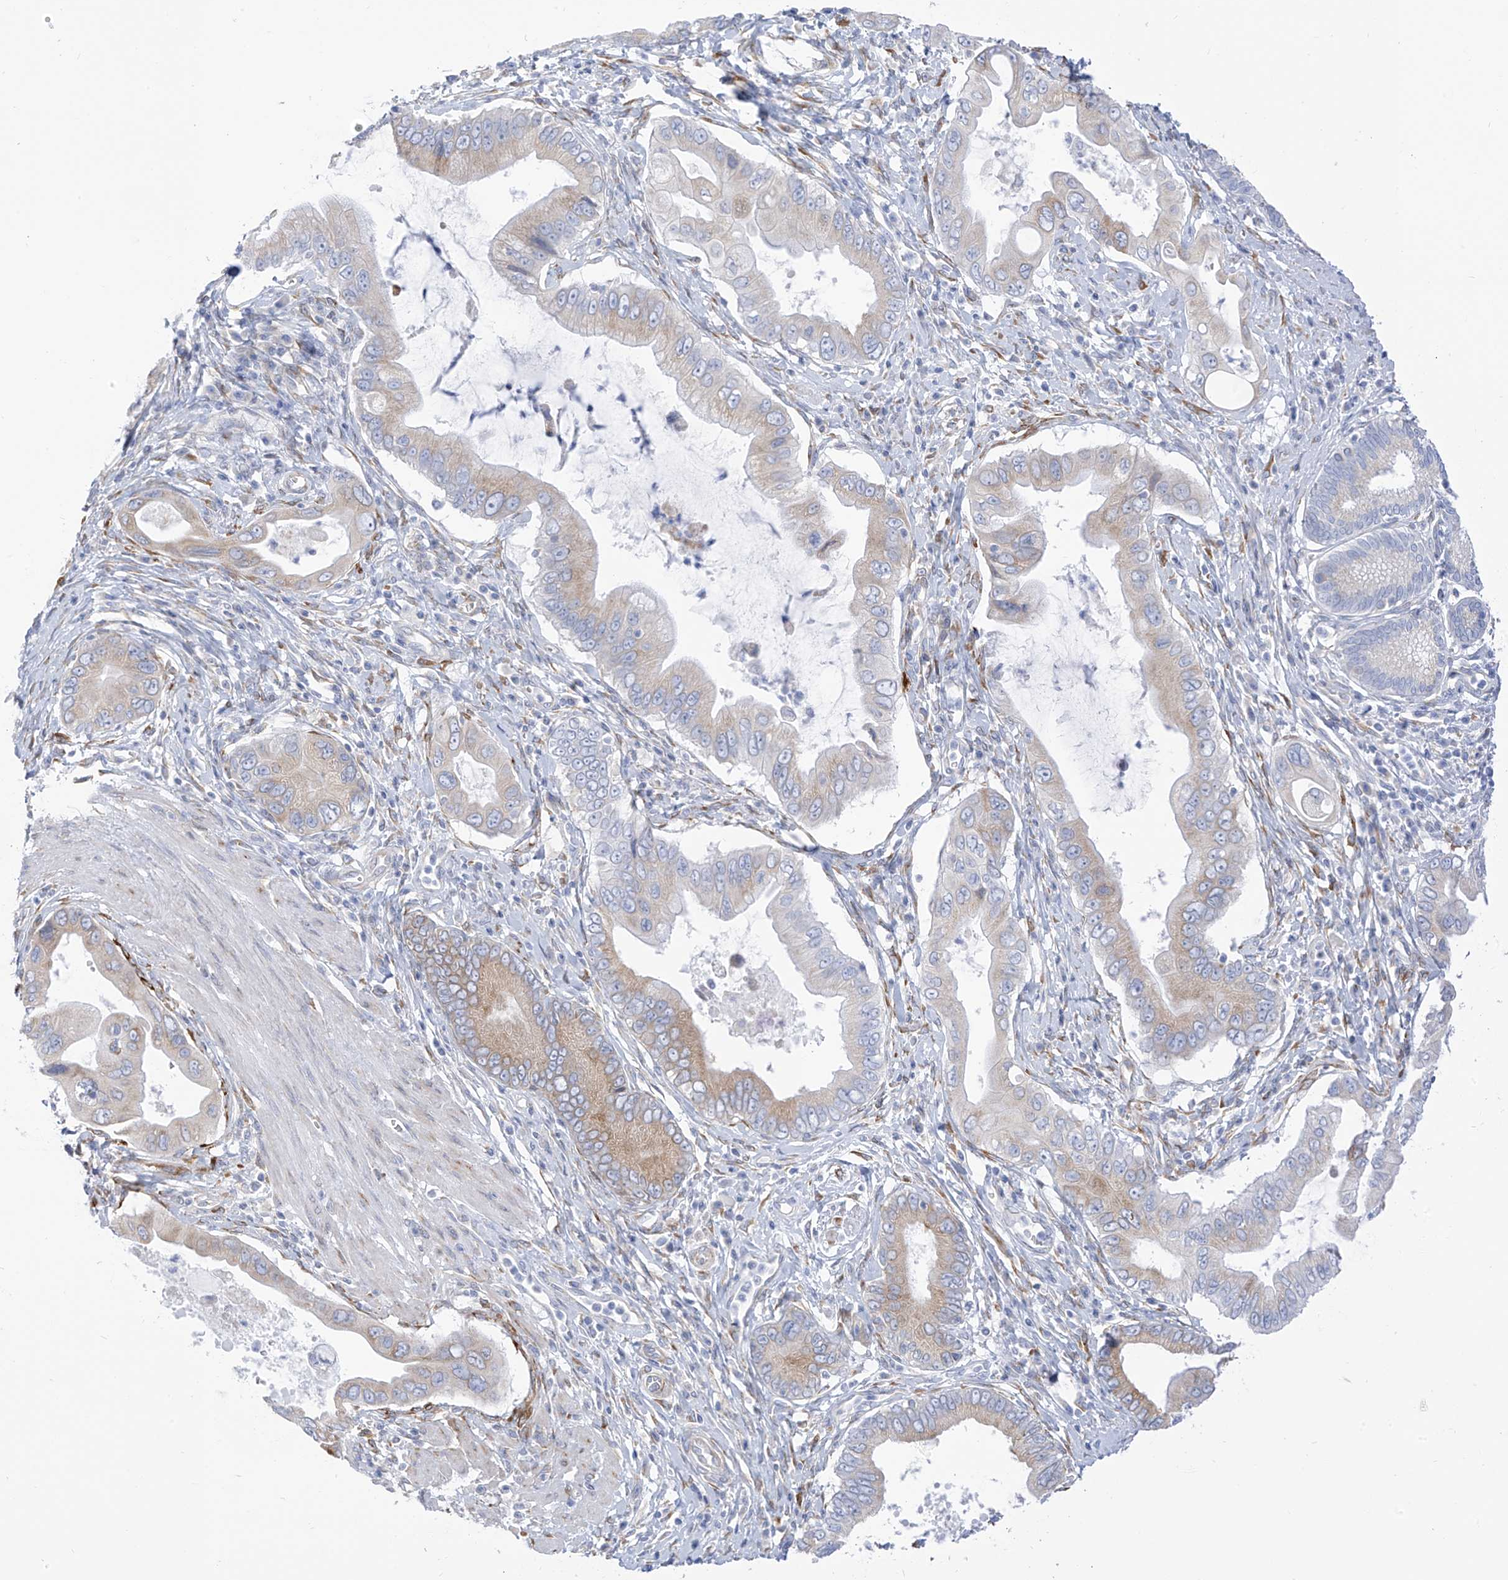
{"staining": {"intensity": "moderate", "quantity": "<25%", "location": "cytoplasmic/membranous"}, "tissue": "pancreatic cancer", "cell_type": "Tumor cells", "image_type": "cancer", "snomed": [{"axis": "morphology", "description": "Adenocarcinoma, NOS"}, {"axis": "topography", "description": "Pancreas"}], "caption": "The micrograph shows staining of pancreatic adenocarcinoma, revealing moderate cytoplasmic/membranous protein staining (brown color) within tumor cells. The protein is shown in brown color, while the nuclei are stained blue.", "gene": "RCN2", "patient": {"sex": "male", "age": 78}}